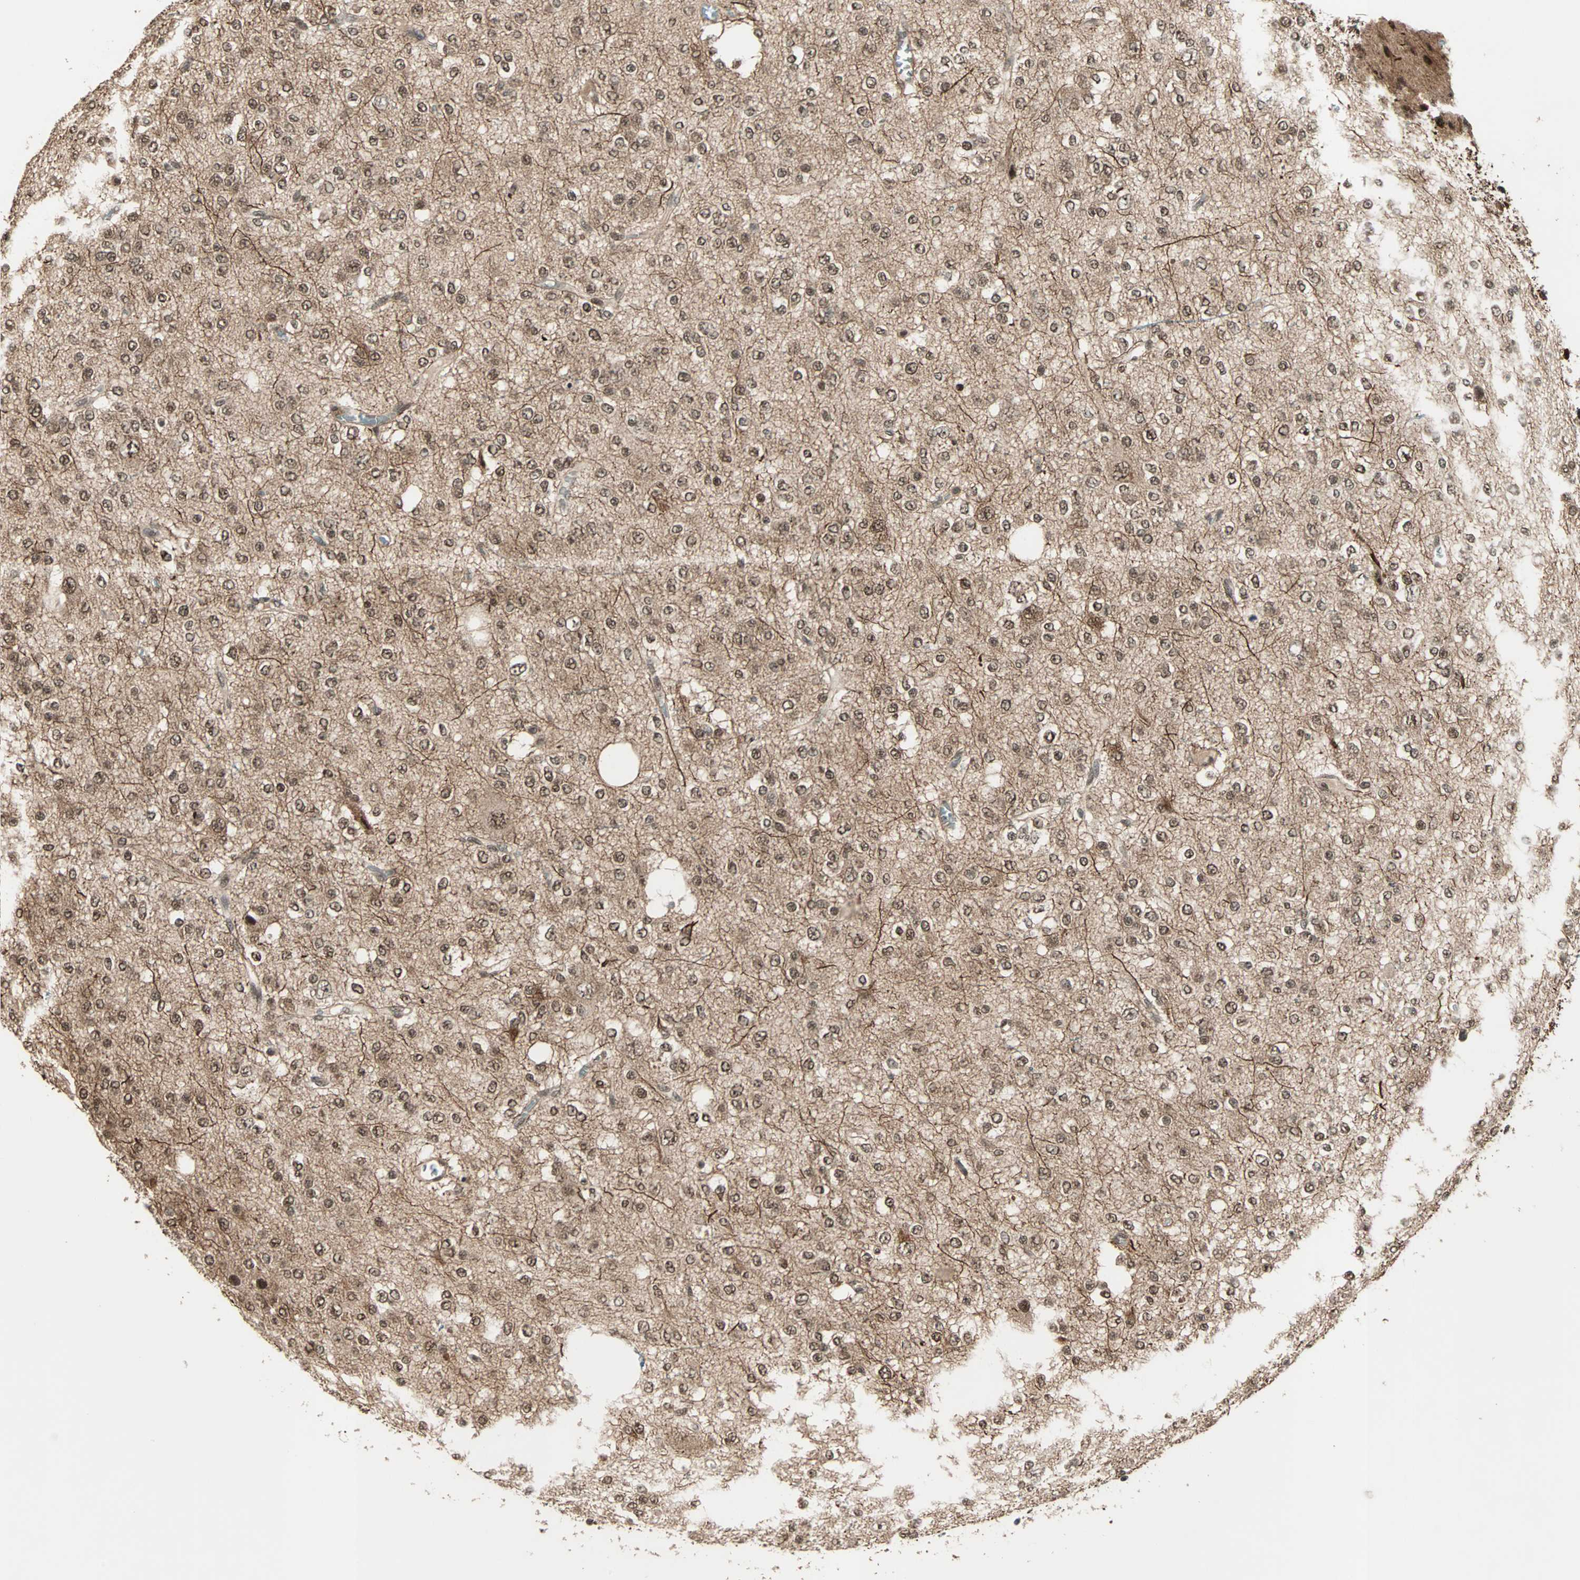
{"staining": {"intensity": "moderate", "quantity": ">75%", "location": "cytoplasmic/membranous,nuclear"}, "tissue": "glioma", "cell_type": "Tumor cells", "image_type": "cancer", "snomed": [{"axis": "morphology", "description": "Glioma, malignant, Low grade"}, {"axis": "topography", "description": "Brain"}], "caption": "High-power microscopy captured an IHC histopathology image of glioma, revealing moderate cytoplasmic/membranous and nuclear positivity in about >75% of tumor cells. The protein of interest is stained brown, and the nuclei are stained in blue (DAB IHC with brightfield microscopy, high magnification).", "gene": "ZNF44", "patient": {"sex": "male", "age": 38}}